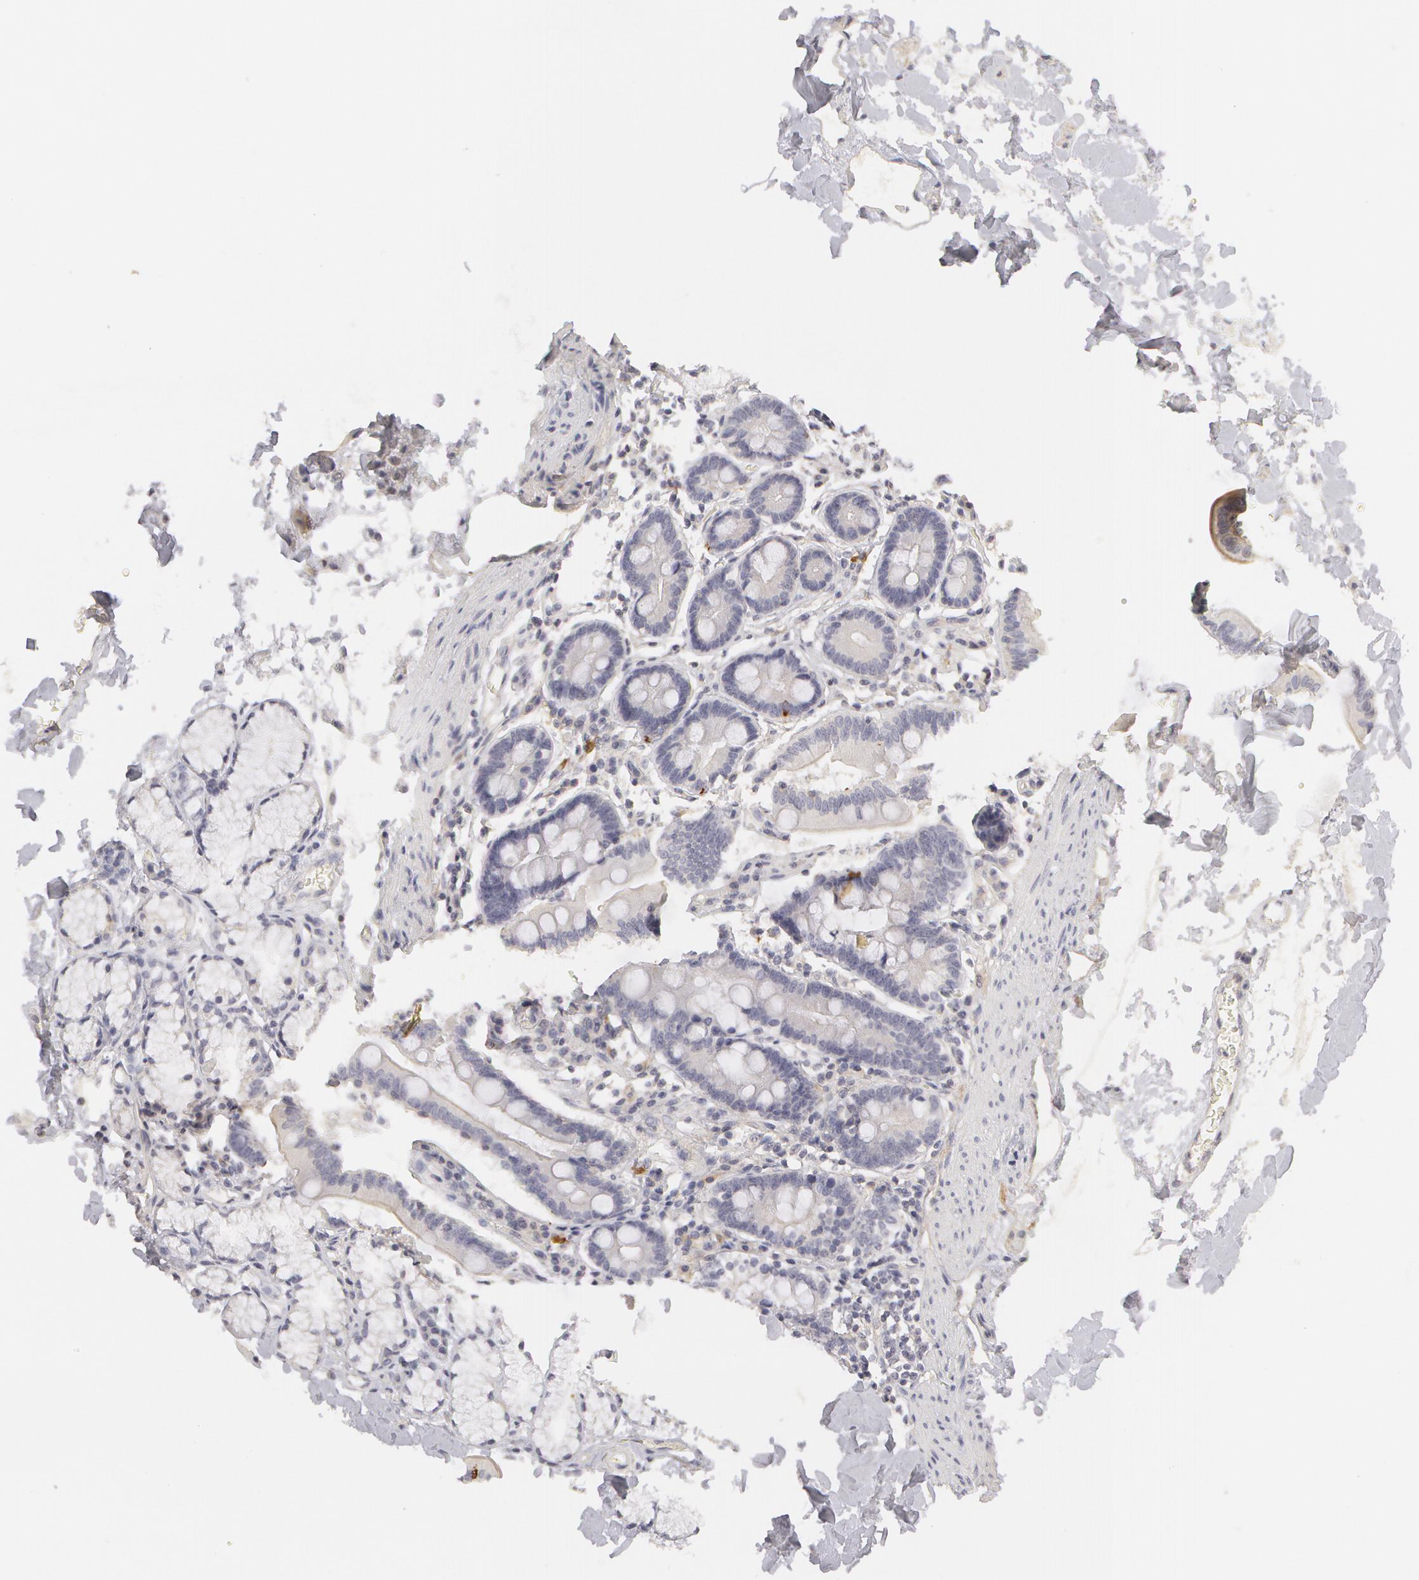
{"staining": {"intensity": "negative", "quantity": "none", "location": "none"}, "tissue": "duodenum", "cell_type": "Glandular cells", "image_type": "normal", "snomed": [{"axis": "morphology", "description": "Normal tissue, NOS"}, {"axis": "topography", "description": "Duodenum"}], "caption": "Immunohistochemical staining of benign human duodenum displays no significant expression in glandular cells.", "gene": "ABCB1", "patient": {"sex": "female", "age": 77}}